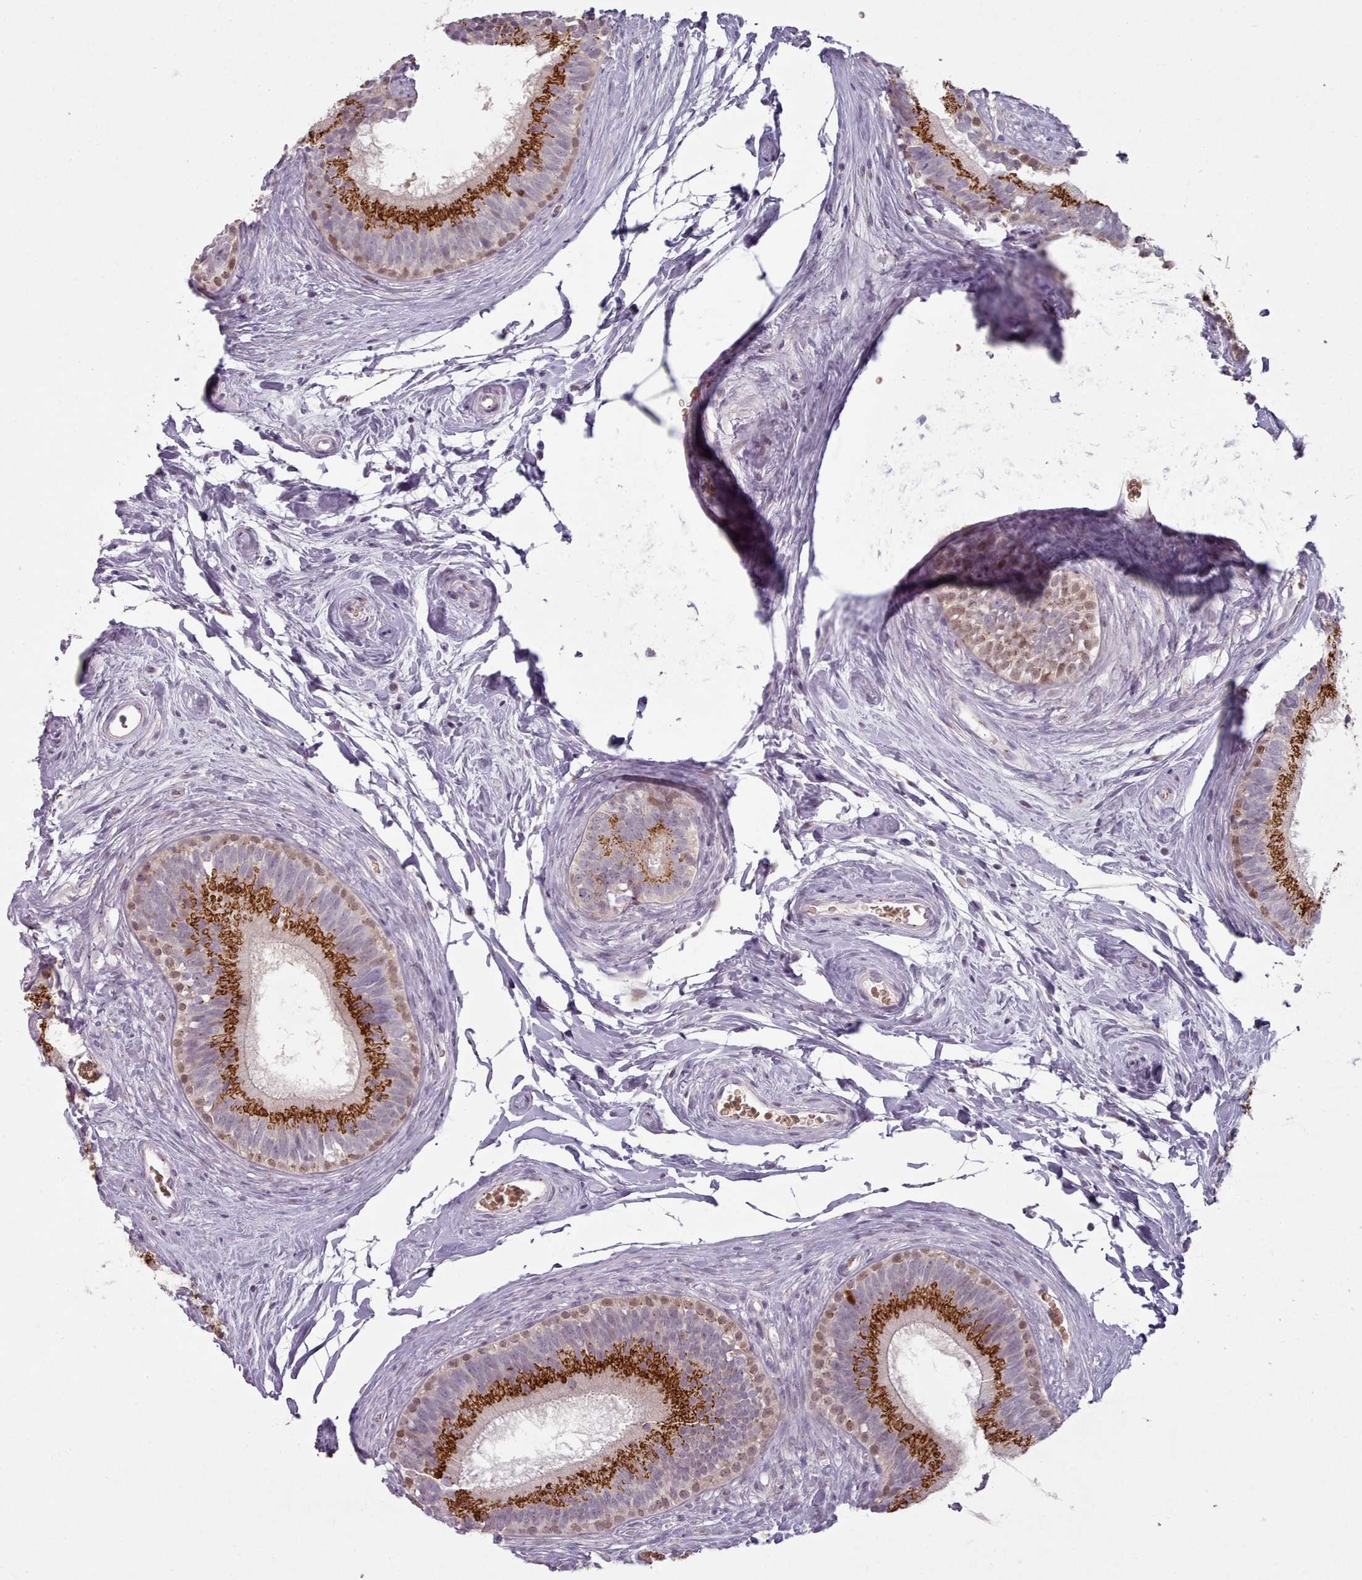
{"staining": {"intensity": "strong", "quantity": ">75%", "location": "cytoplasmic/membranous,nuclear"}, "tissue": "epididymis", "cell_type": "Glandular cells", "image_type": "normal", "snomed": [{"axis": "morphology", "description": "Normal tissue, NOS"}, {"axis": "topography", "description": "Epididymis"}], "caption": "This is an image of immunohistochemistry staining of benign epididymis, which shows strong expression in the cytoplasmic/membranous,nuclear of glandular cells.", "gene": "MAN1B1", "patient": {"sex": "male", "age": 33}}